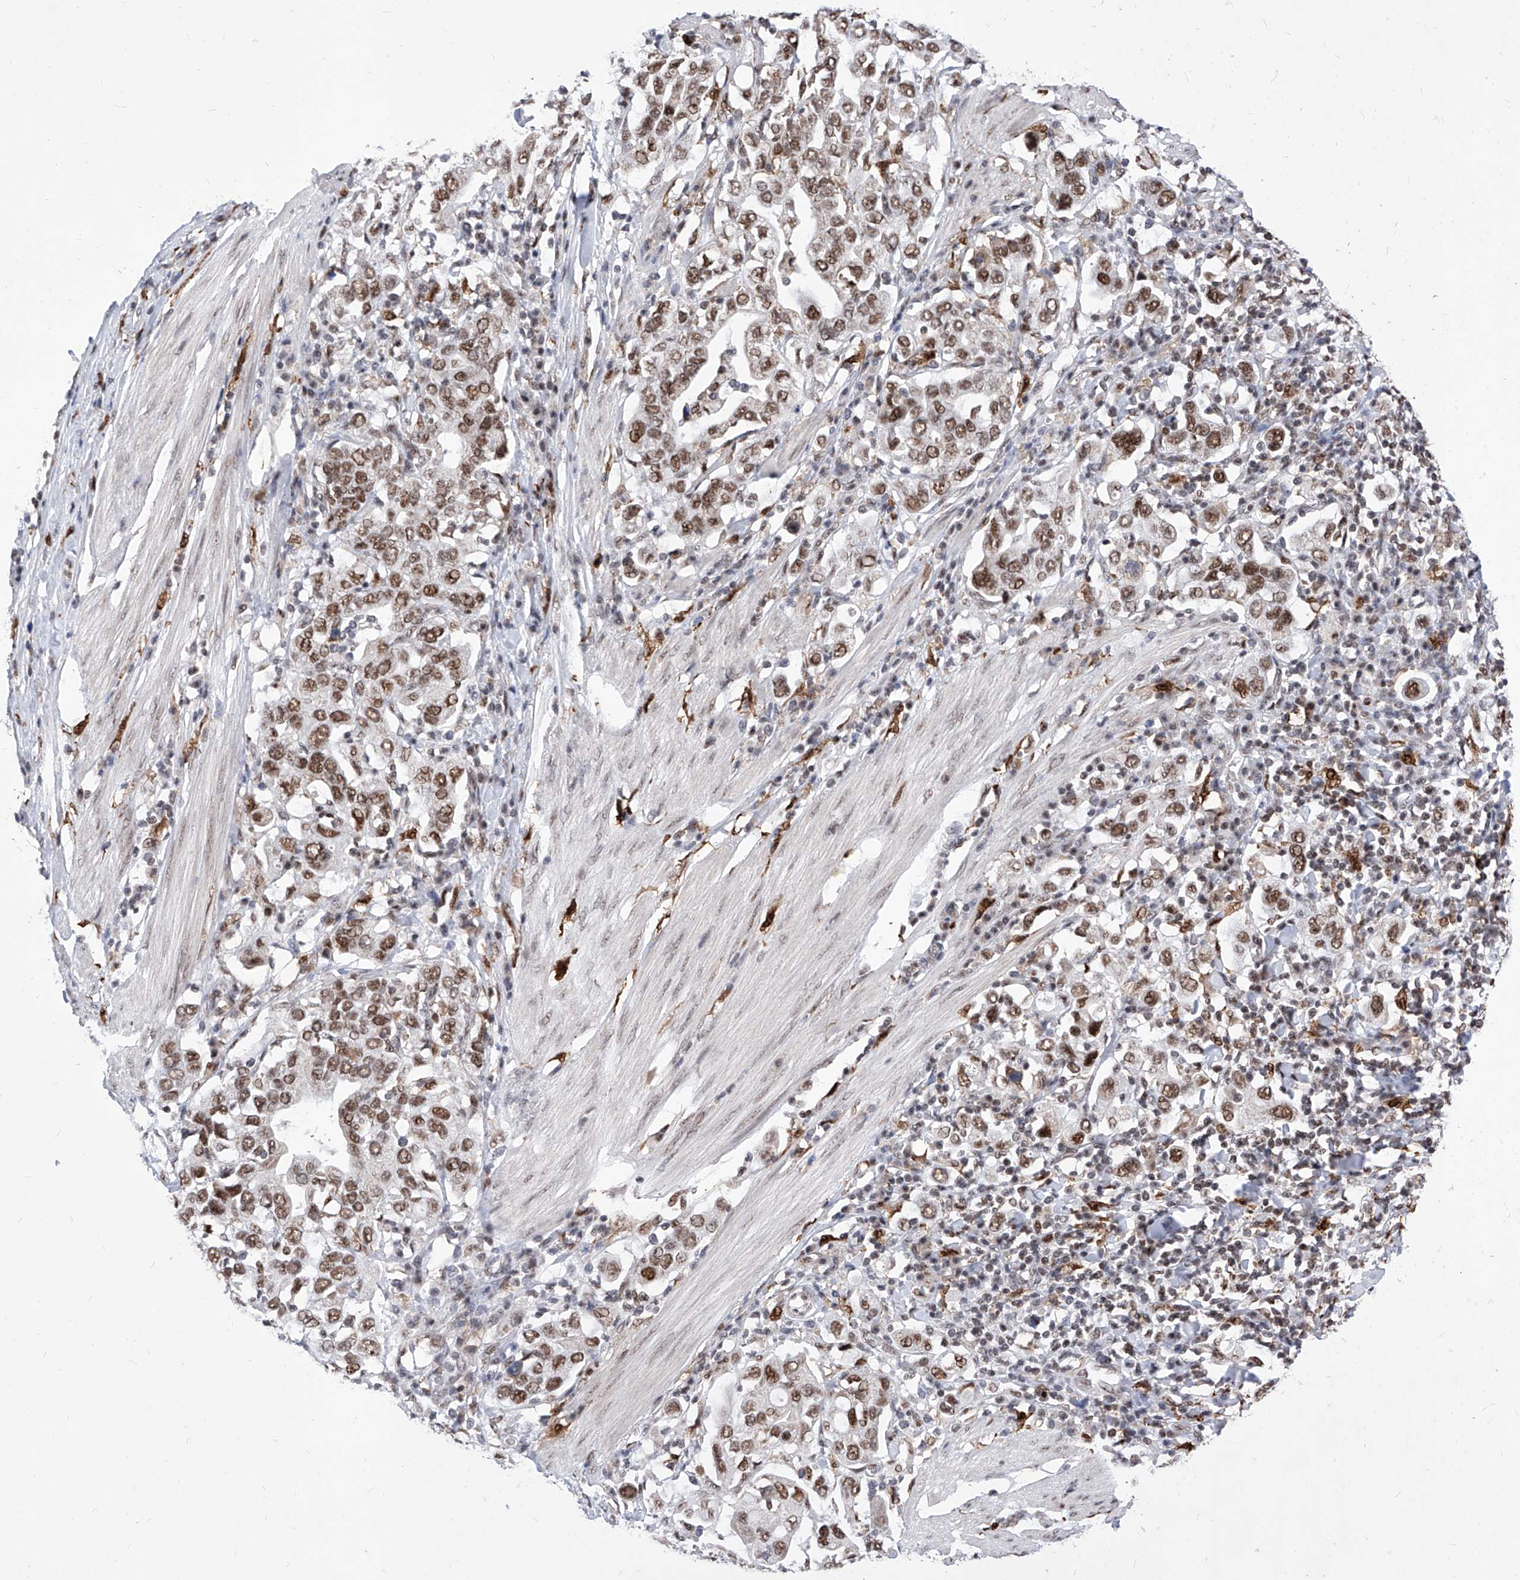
{"staining": {"intensity": "moderate", "quantity": ">75%", "location": "nuclear"}, "tissue": "stomach cancer", "cell_type": "Tumor cells", "image_type": "cancer", "snomed": [{"axis": "morphology", "description": "Adenocarcinoma, NOS"}, {"axis": "topography", "description": "Stomach, upper"}], "caption": "Moderate nuclear expression is seen in approximately >75% of tumor cells in stomach cancer (adenocarcinoma).", "gene": "PHF5A", "patient": {"sex": "male", "age": 62}}